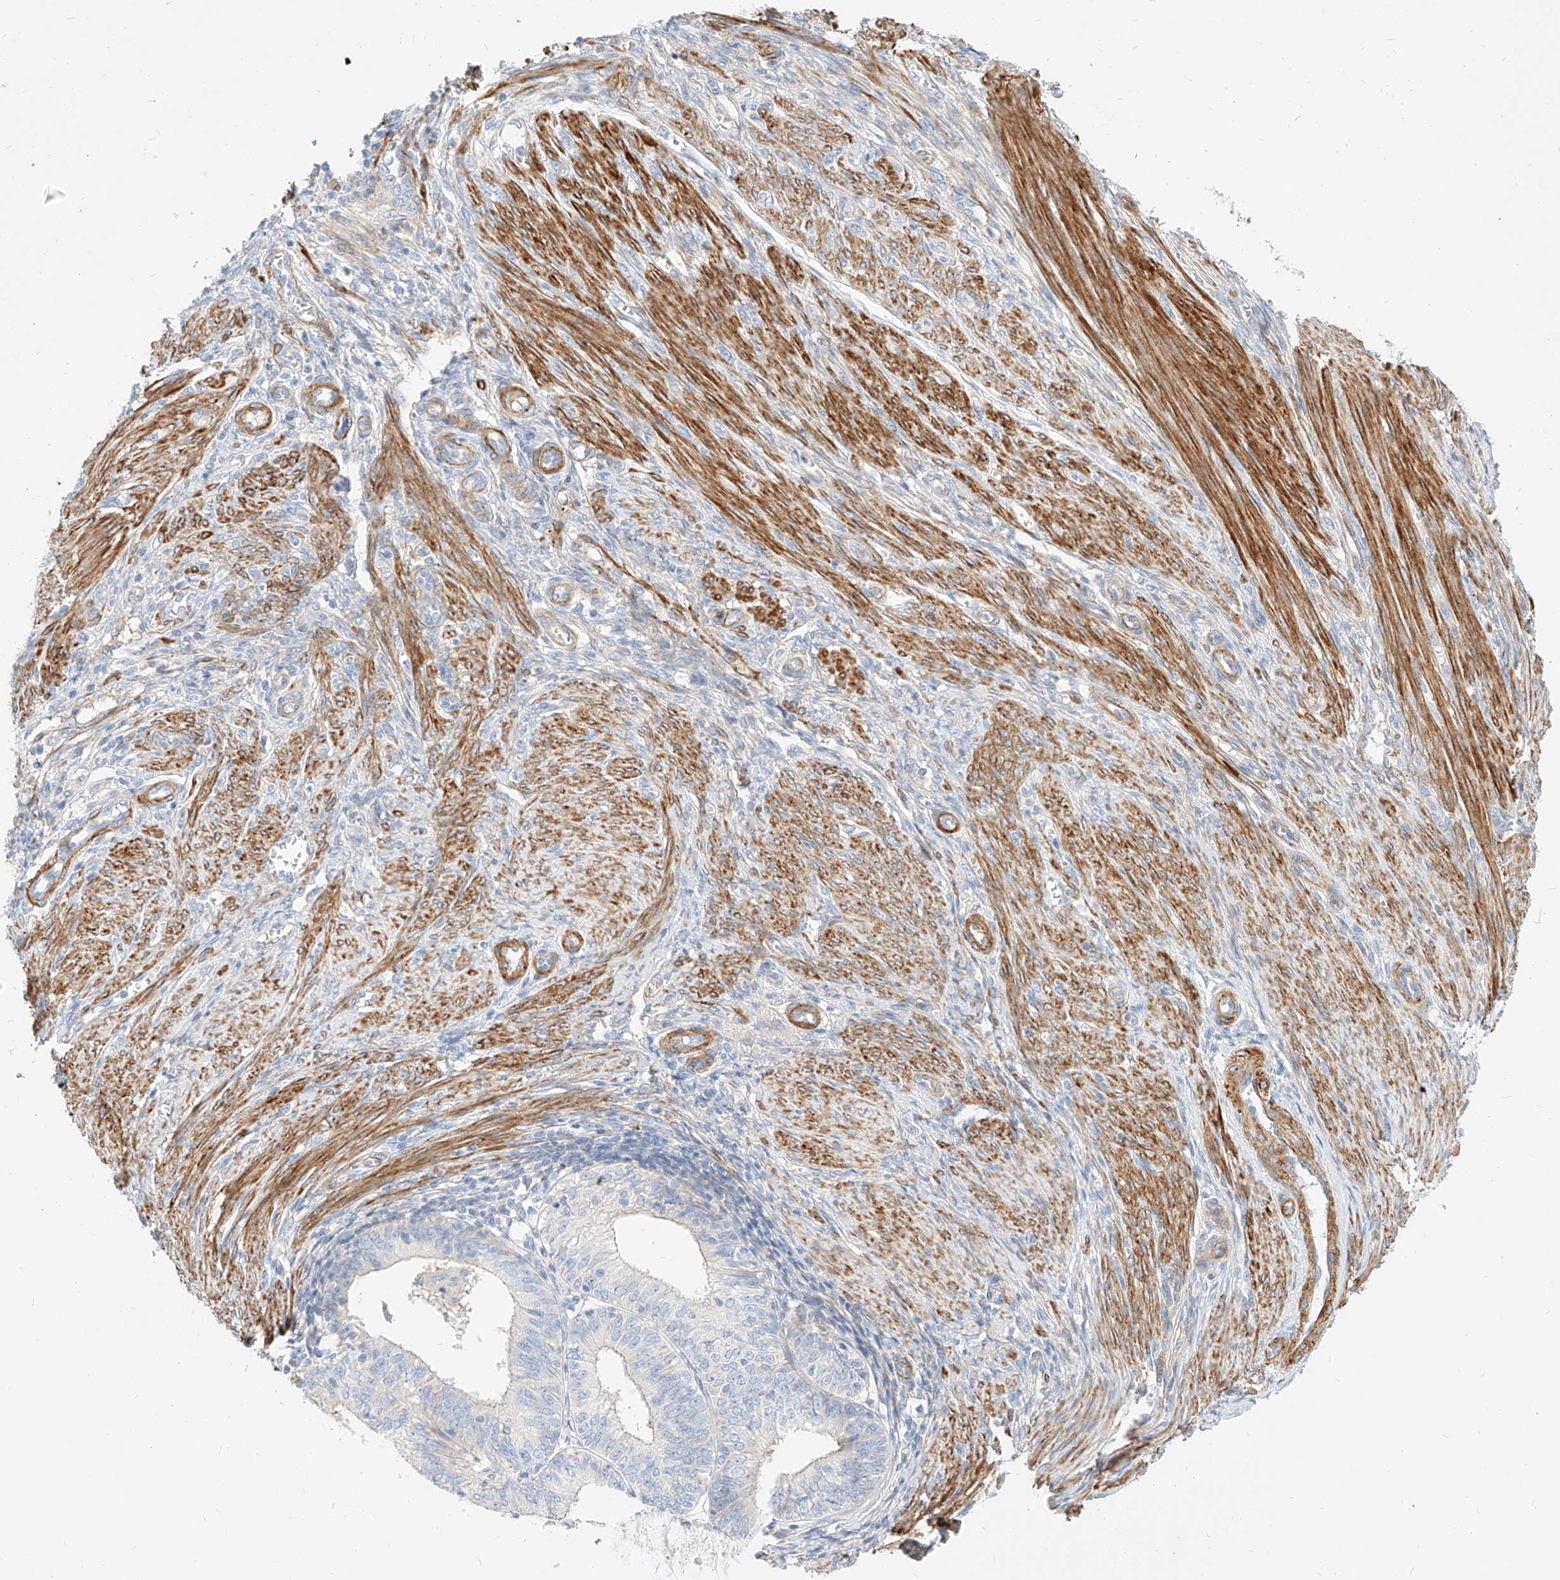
{"staining": {"intensity": "negative", "quantity": "none", "location": "none"}, "tissue": "endometrial cancer", "cell_type": "Tumor cells", "image_type": "cancer", "snomed": [{"axis": "morphology", "description": "Adenocarcinoma, NOS"}, {"axis": "topography", "description": "Endometrium"}], "caption": "Tumor cells show no significant expression in adenocarcinoma (endometrial).", "gene": "KCNH5", "patient": {"sex": "female", "age": 51}}